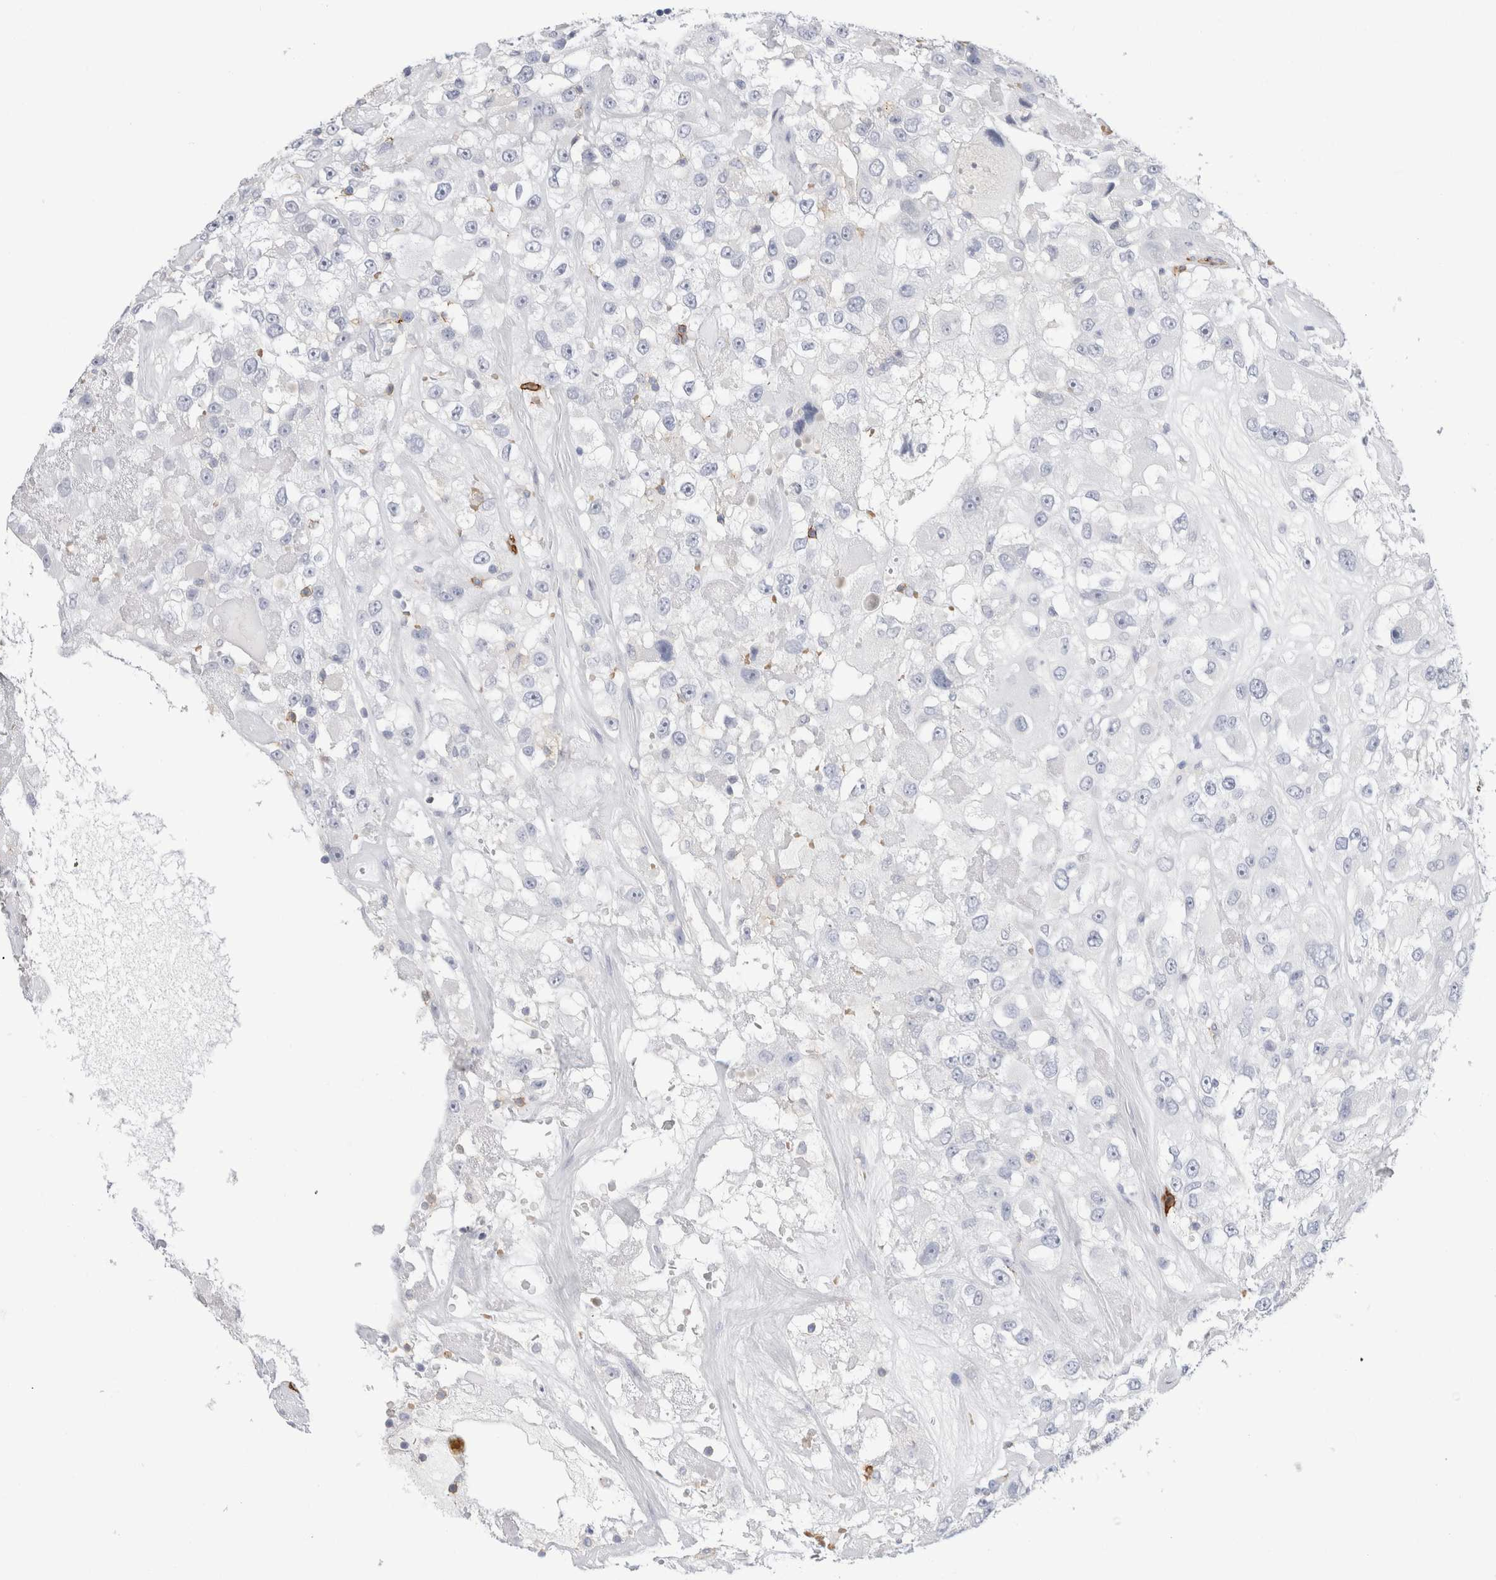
{"staining": {"intensity": "negative", "quantity": "none", "location": "none"}, "tissue": "renal cancer", "cell_type": "Tumor cells", "image_type": "cancer", "snomed": [{"axis": "morphology", "description": "Adenocarcinoma, NOS"}, {"axis": "topography", "description": "Kidney"}], "caption": "Renal cancer (adenocarcinoma) was stained to show a protein in brown. There is no significant staining in tumor cells.", "gene": "CD38", "patient": {"sex": "female", "age": 52}}